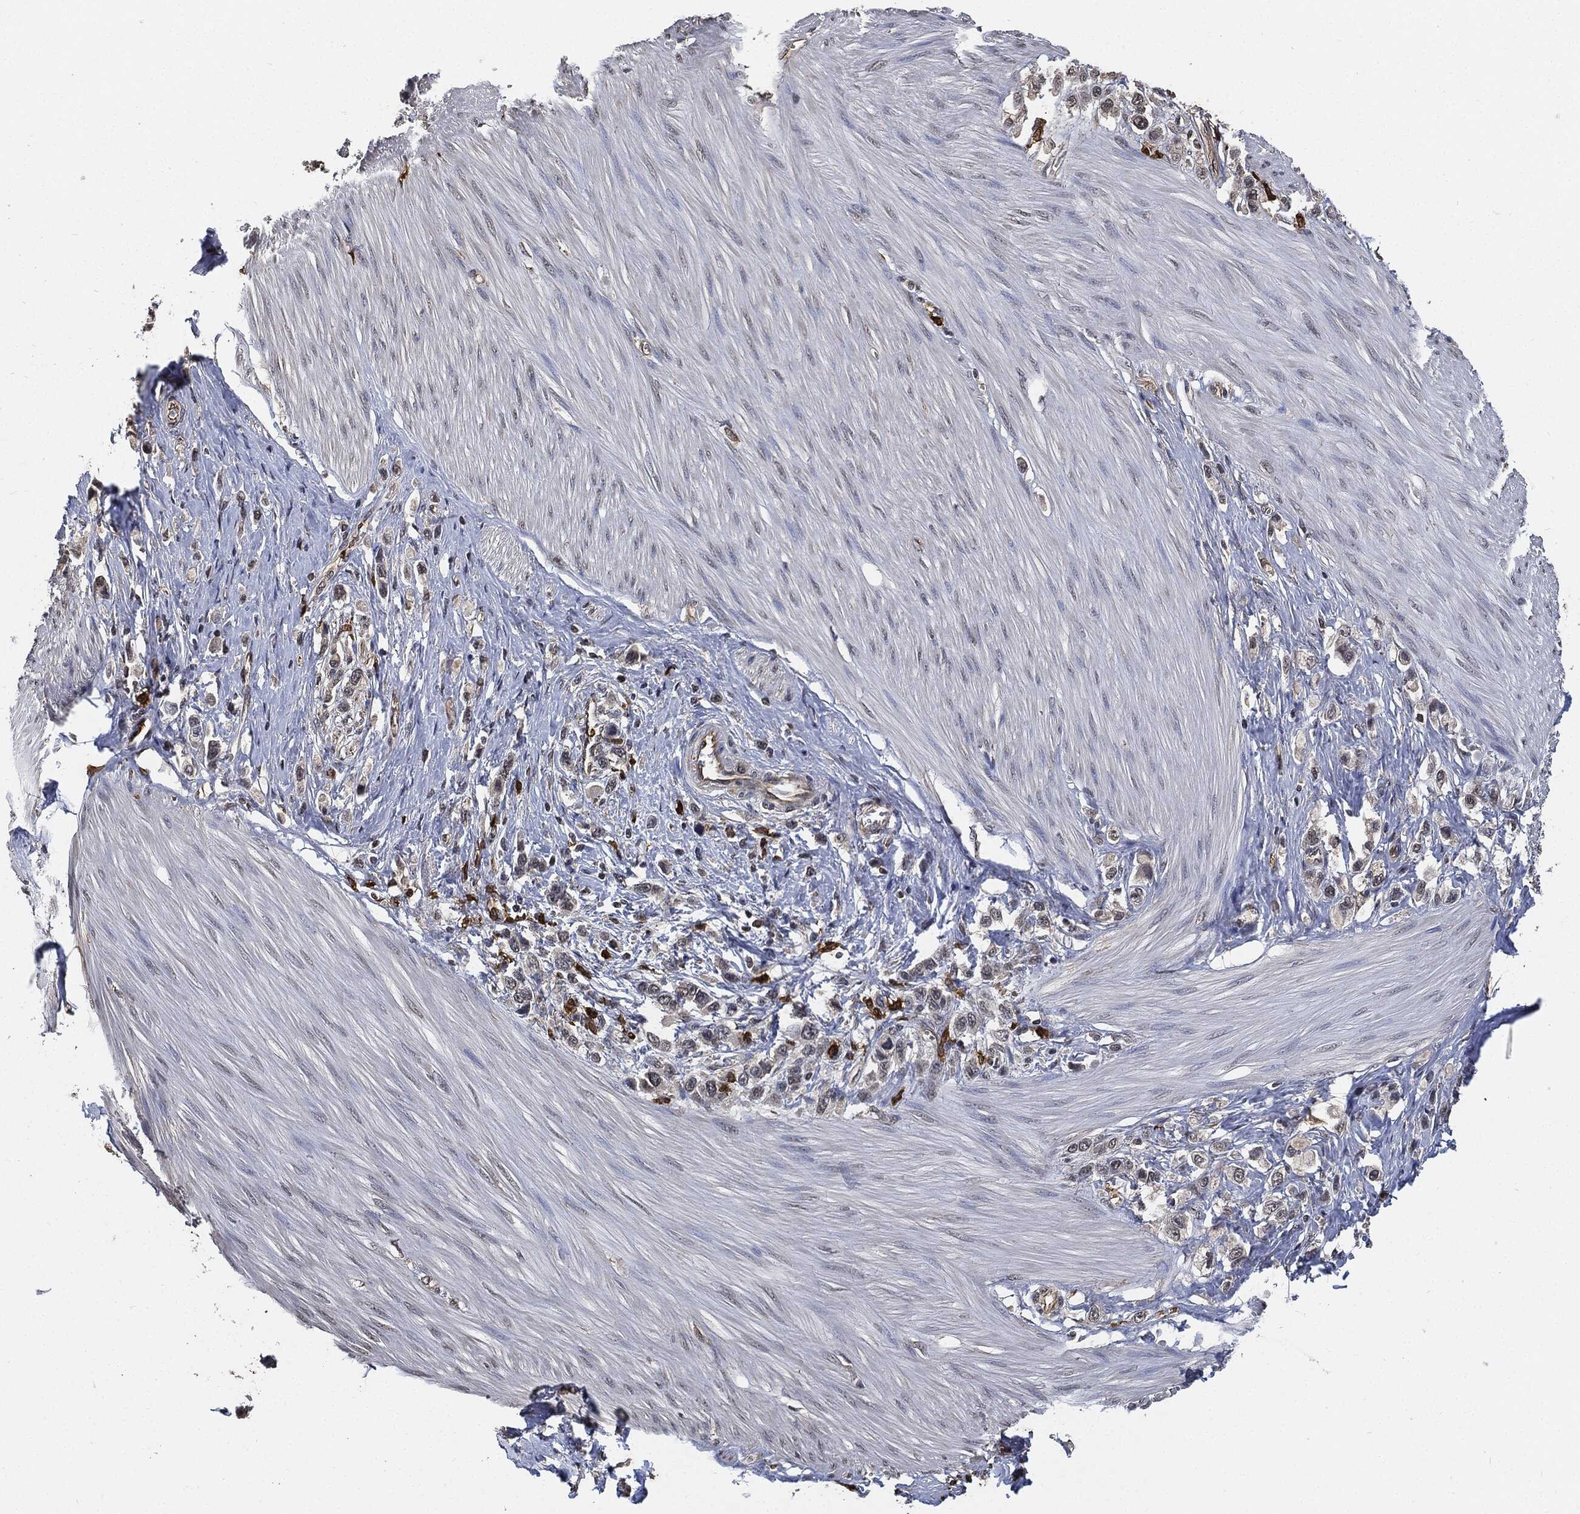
{"staining": {"intensity": "negative", "quantity": "none", "location": "none"}, "tissue": "stomach cancer", "cell_type": "Tumor cells", "image_type": "cancer", "snomed": [{"axis": "morphology", "description": "Normal tissue, NOS"}, {"axis": "morphology", "description": "Adenocarcinoma, NOS"}, {"axis": "morphology", "description": "Adenocarcinoma, High grade"}, {"axis": "topography", "description": "Stomach, upper"}, {"axis": "topography", "description": "Stomach"}], "caption": "IHC of stomach cancer (adenocarcinoma) reveals no positivity in tumor cells.", "gene": "S100A9", "patient": {"sex": "female", "age": 65}}